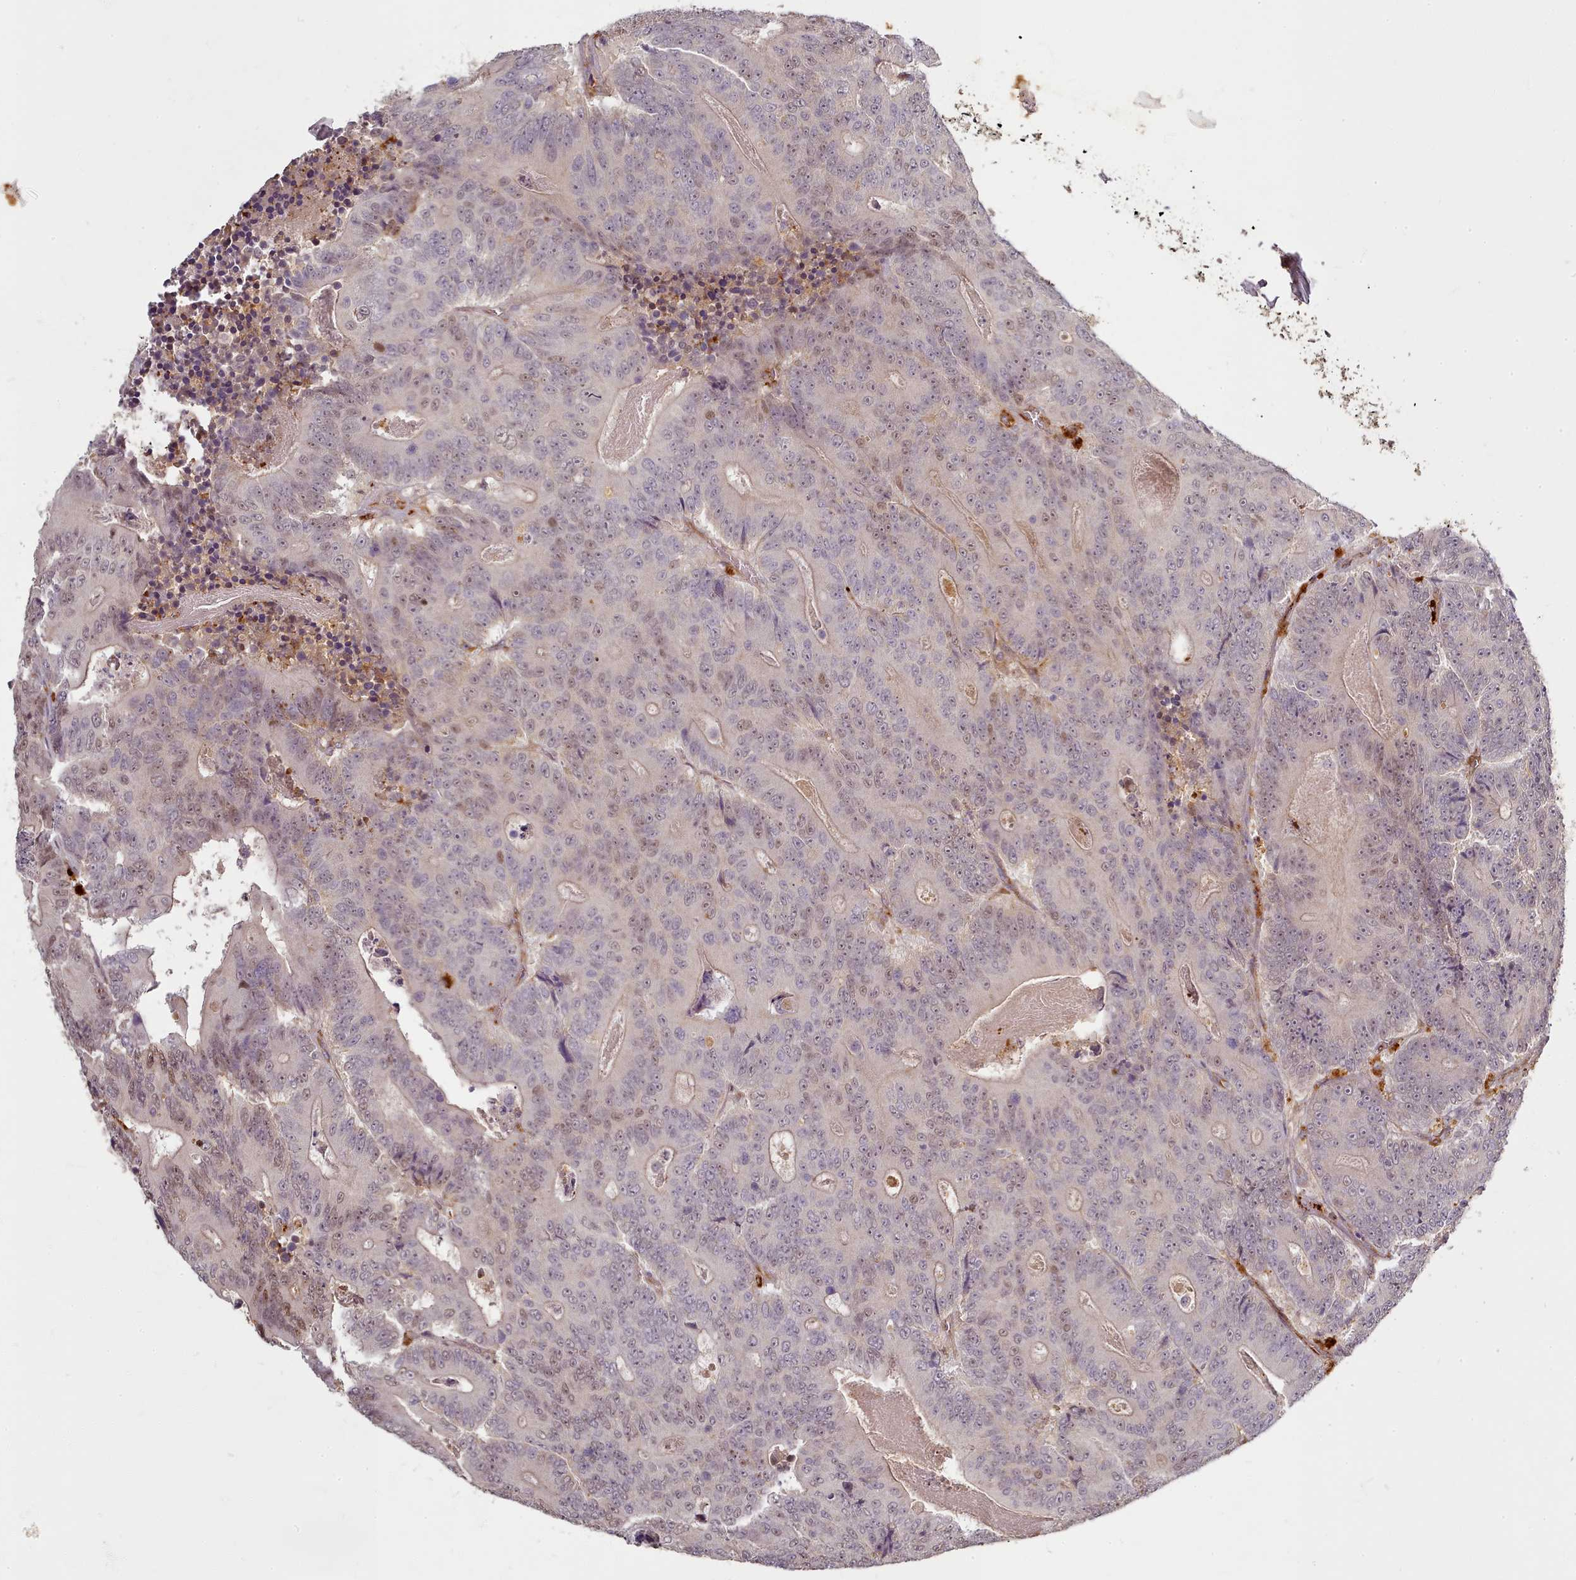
{"staining": {"intensity": "moderate", "quantity": "<25%", "location": "nuclear"}, "tissue": "colorectal cancer", "cell_type": "Tumor cells", "image_type": "cancer", "snomed": [{"axis": "morphology", "description": "Adenocarcinoma, NOS"}, {"axis": "topography", "description": "Colon"}], "caption": "Immunohistochemical staining of human colorectal cancer (adenocarcinoma) demonstrates low levels of moderate nuclear expression in approximately <25% of tumor cells. (DAB (3,3'-diaminobenzidine) IHC with brightfield microscopy, high magnification).", "gene": "C1QTNF5", "patient": {"sex": "male", "age": 83}}